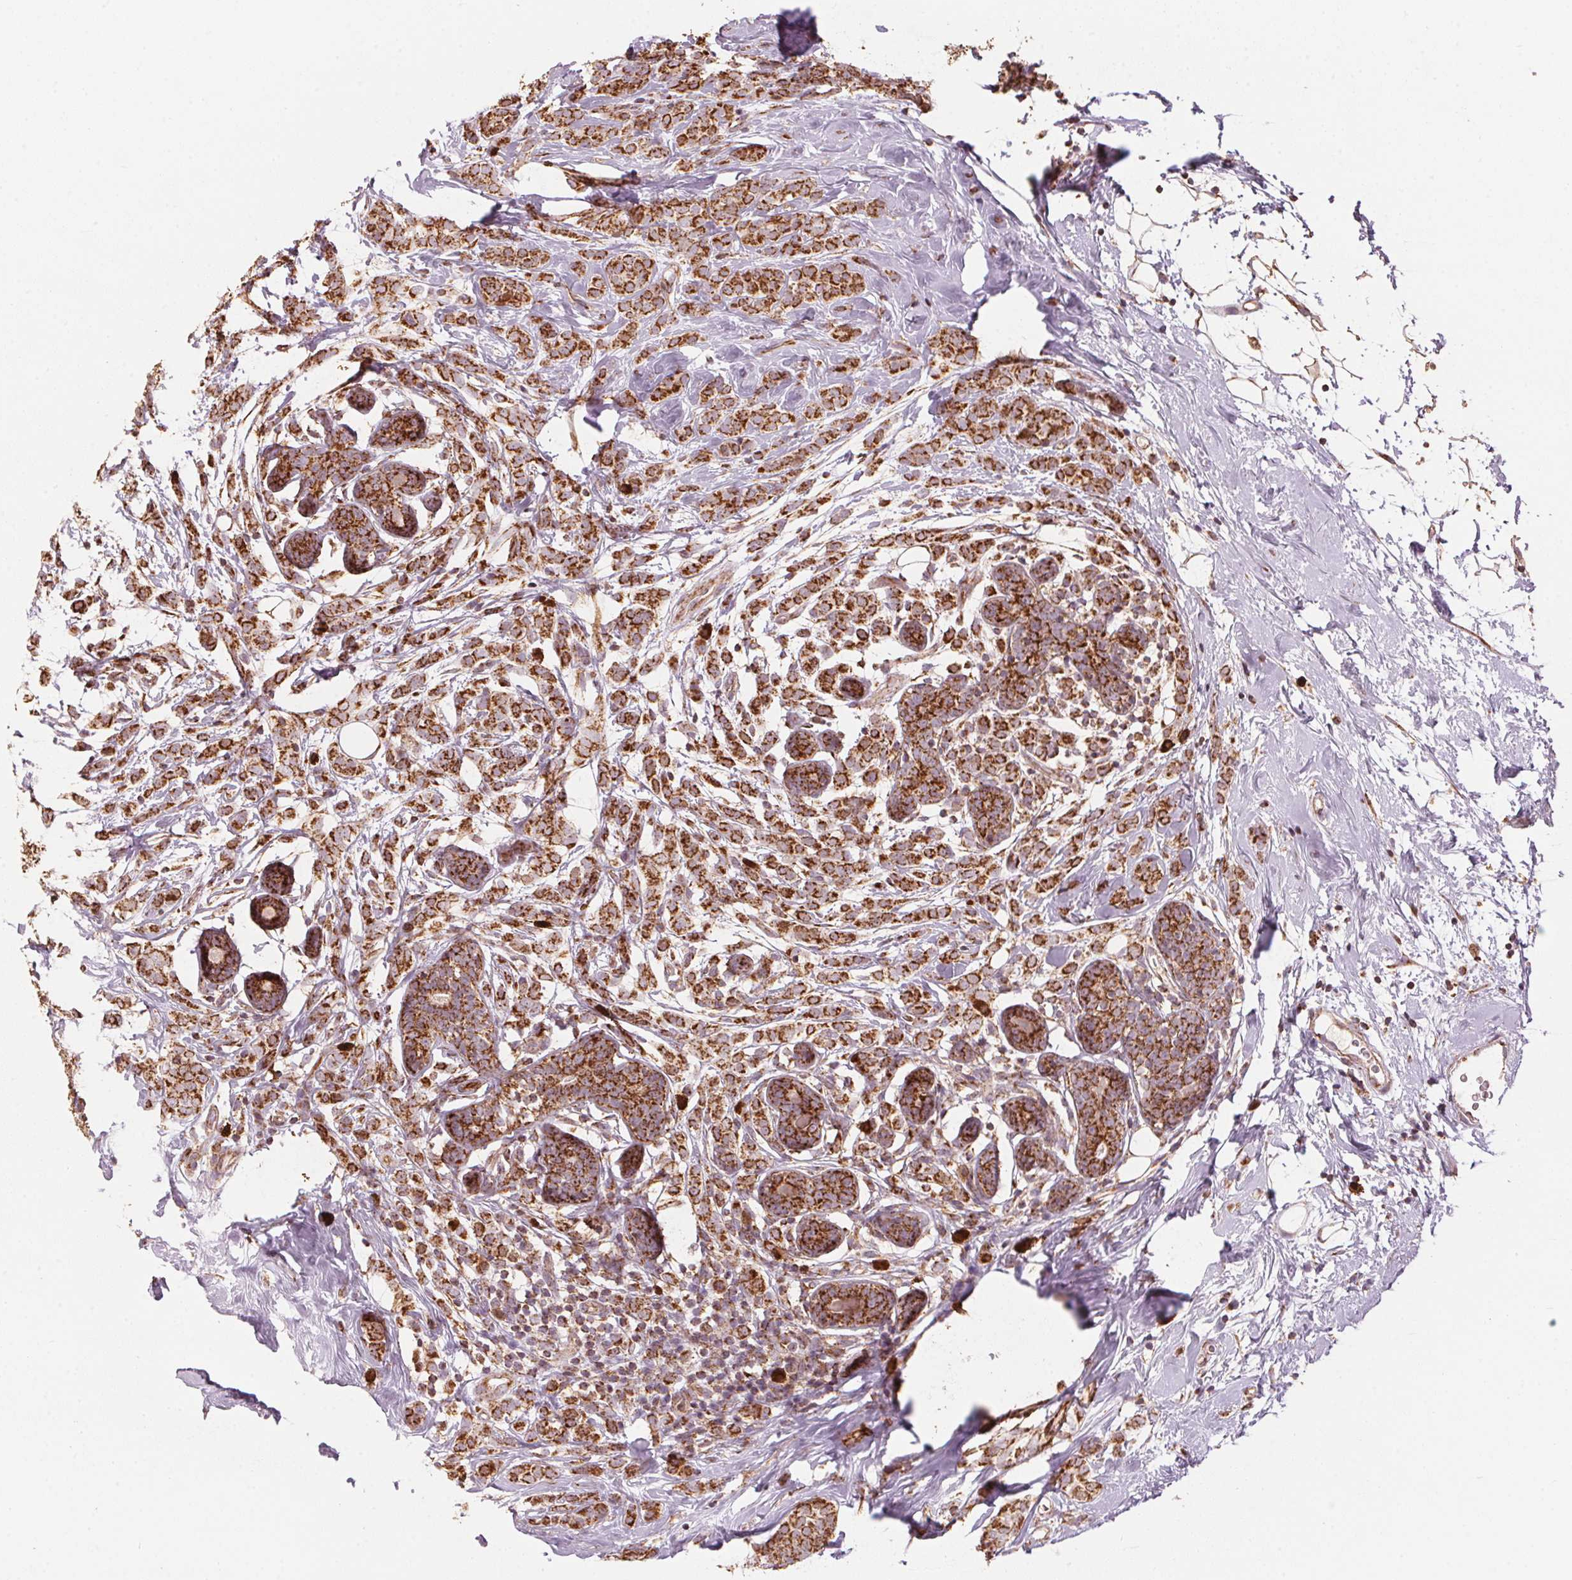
{"staining": {"intensity": "strong", "quantity": ">75%", "location": "cytoplasmic/membranous"}, "tissue": "breast cancer", "cell_type": "Tumor cells", "image_type": "cancer", "snomed": [{"axis": "morphology", "description": "Lobular carcinoma"}, {"axis": "topography", "description": "Breast"}], "caption": "Immunohistochemical staining of human breast cancer exhibits strong cytoplasmic/membranous protein staining in about >75% of tumor cells.", "gene": "TOMM70", "patient": {"sex": "female", "age": 49}}